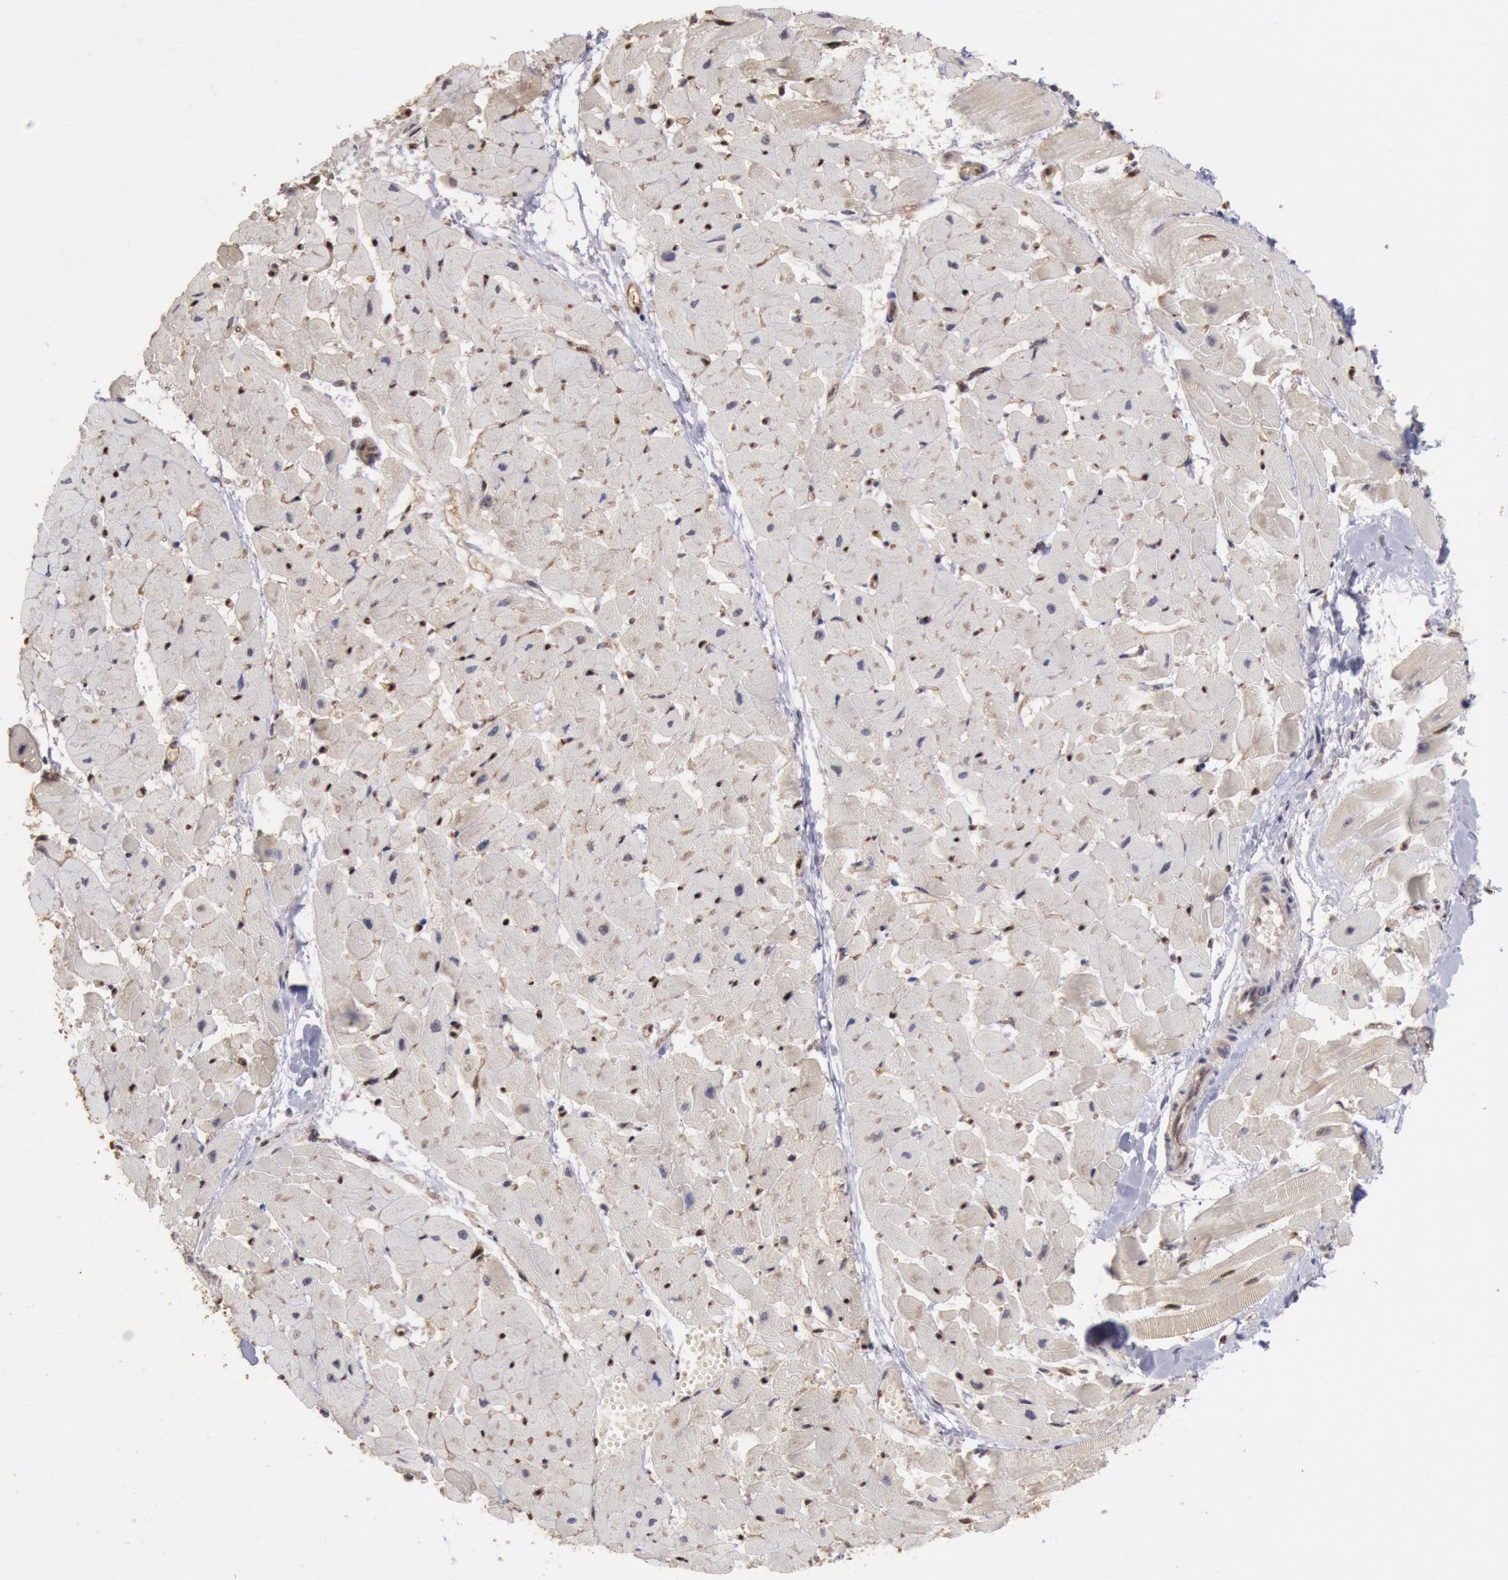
{"staining": {"intensity": "weak", "quantity": ">75%", "location": "cytoplasmic/membranous,nuclear"}, "tissue": "heart muscle", "cell_type": "Cardiomyocytes", "image_type": "normal", "snomed": [{"axis": "morphology", "description": "Normal tissue, NOS"}, {"axis": "topography", "description": "Heart"}], "caption": "Brown immunohistochemical staining in unremarkable human heart muscle demonstrates weak cytoplasmic/membranous,nuclear positivity in about >75% of cardiomyocytes. (IHC, brightfield microscopy, high magnification).", "gene": "STX17", "patient": {"sex": "female", "age": 19}}